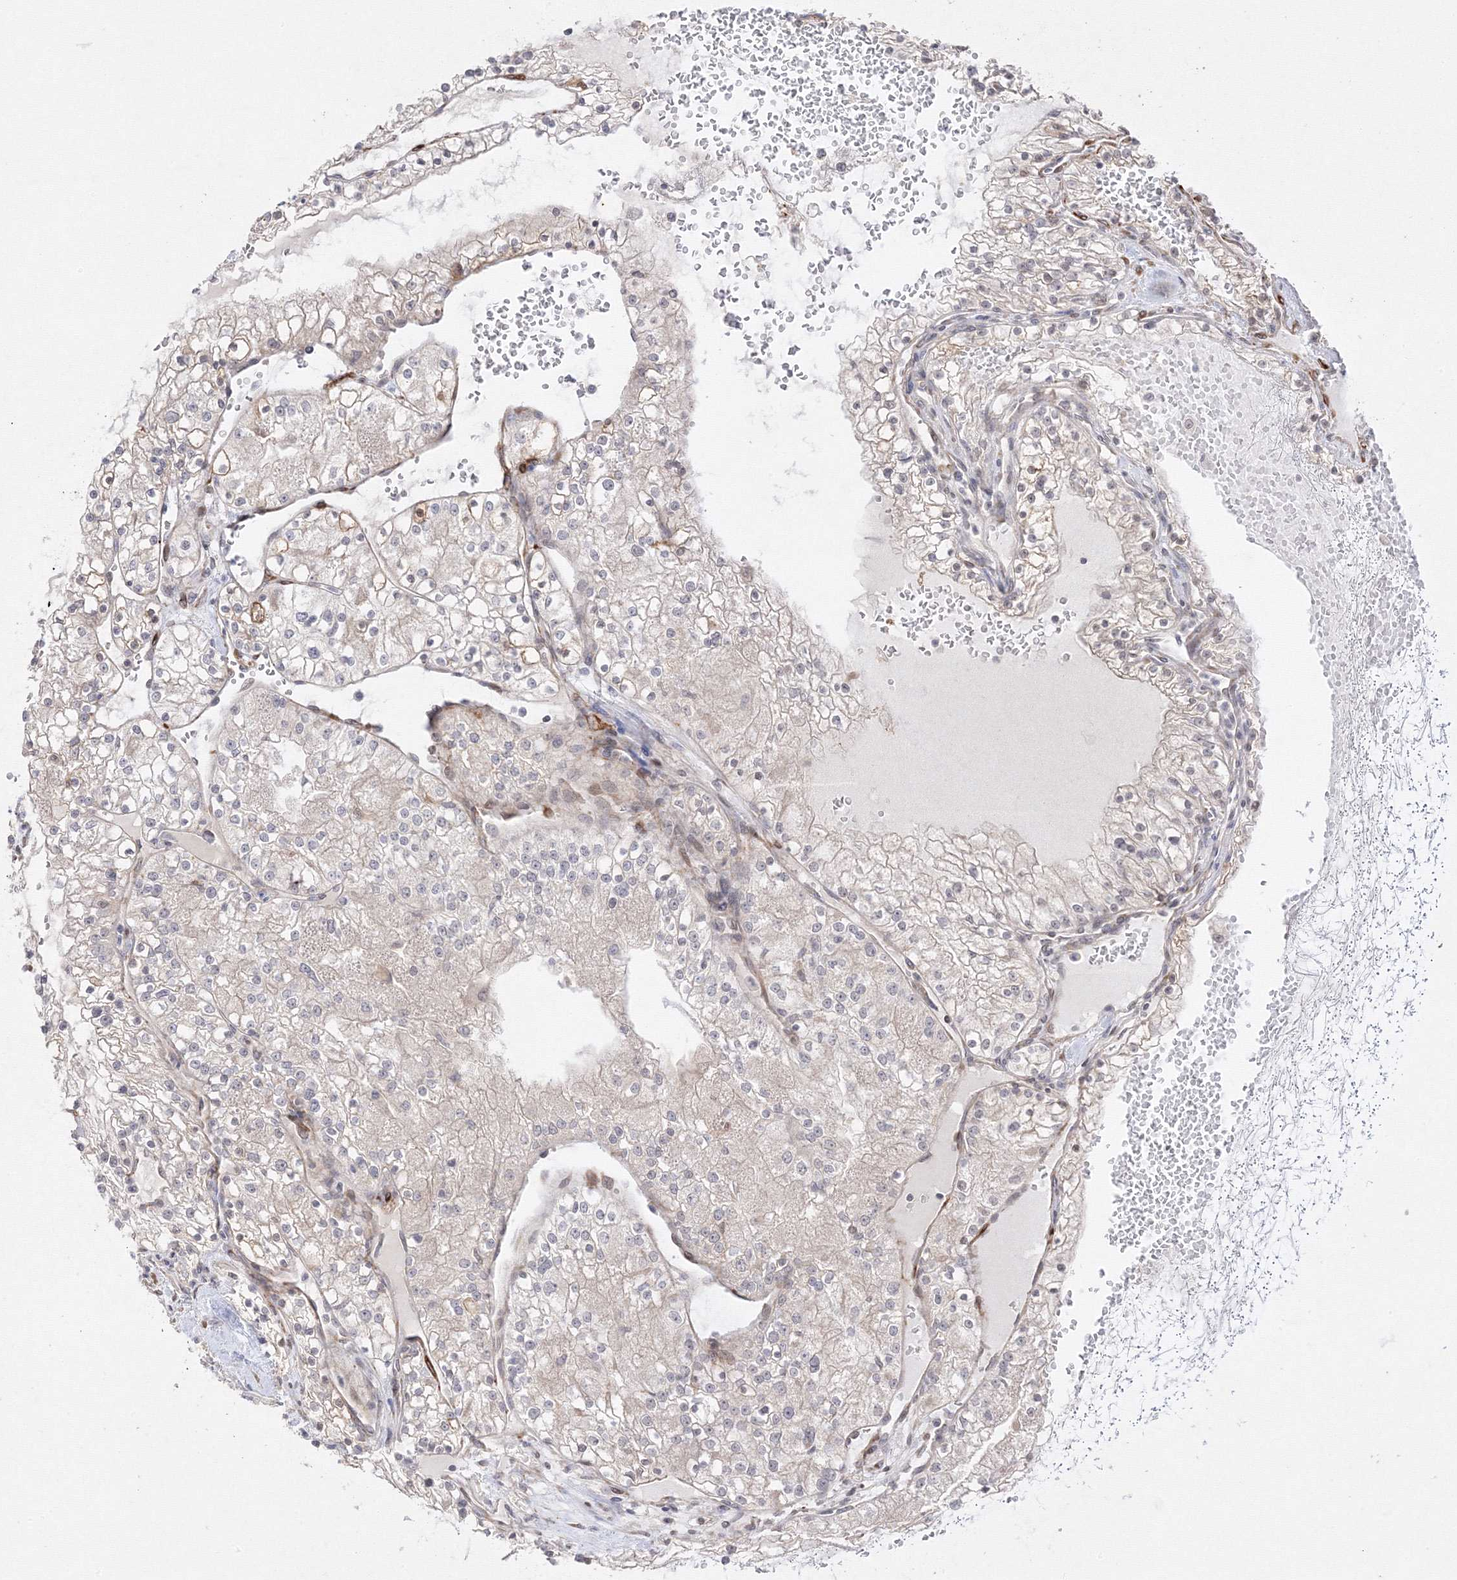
{"staining": {"intensity": "negative", "quantity": "none", "location": "none"}, "tissue": "renal cancer", "cell_type": "Tumor cells", "image_type": "cancer", "snomed": [{"axis": "morphology", "description": "Normal tissue, NOS"}, {"axis": "morphology", "description": "Adenocarcinoma, NOS"}, {"axis": "topography", "description": "Kidney"}], "caption": "Image shows no protein staining in tumor cells of renal cancer tissue.", "gene": "C2CD2", "patient": {"sex": "male", "age": 68}}